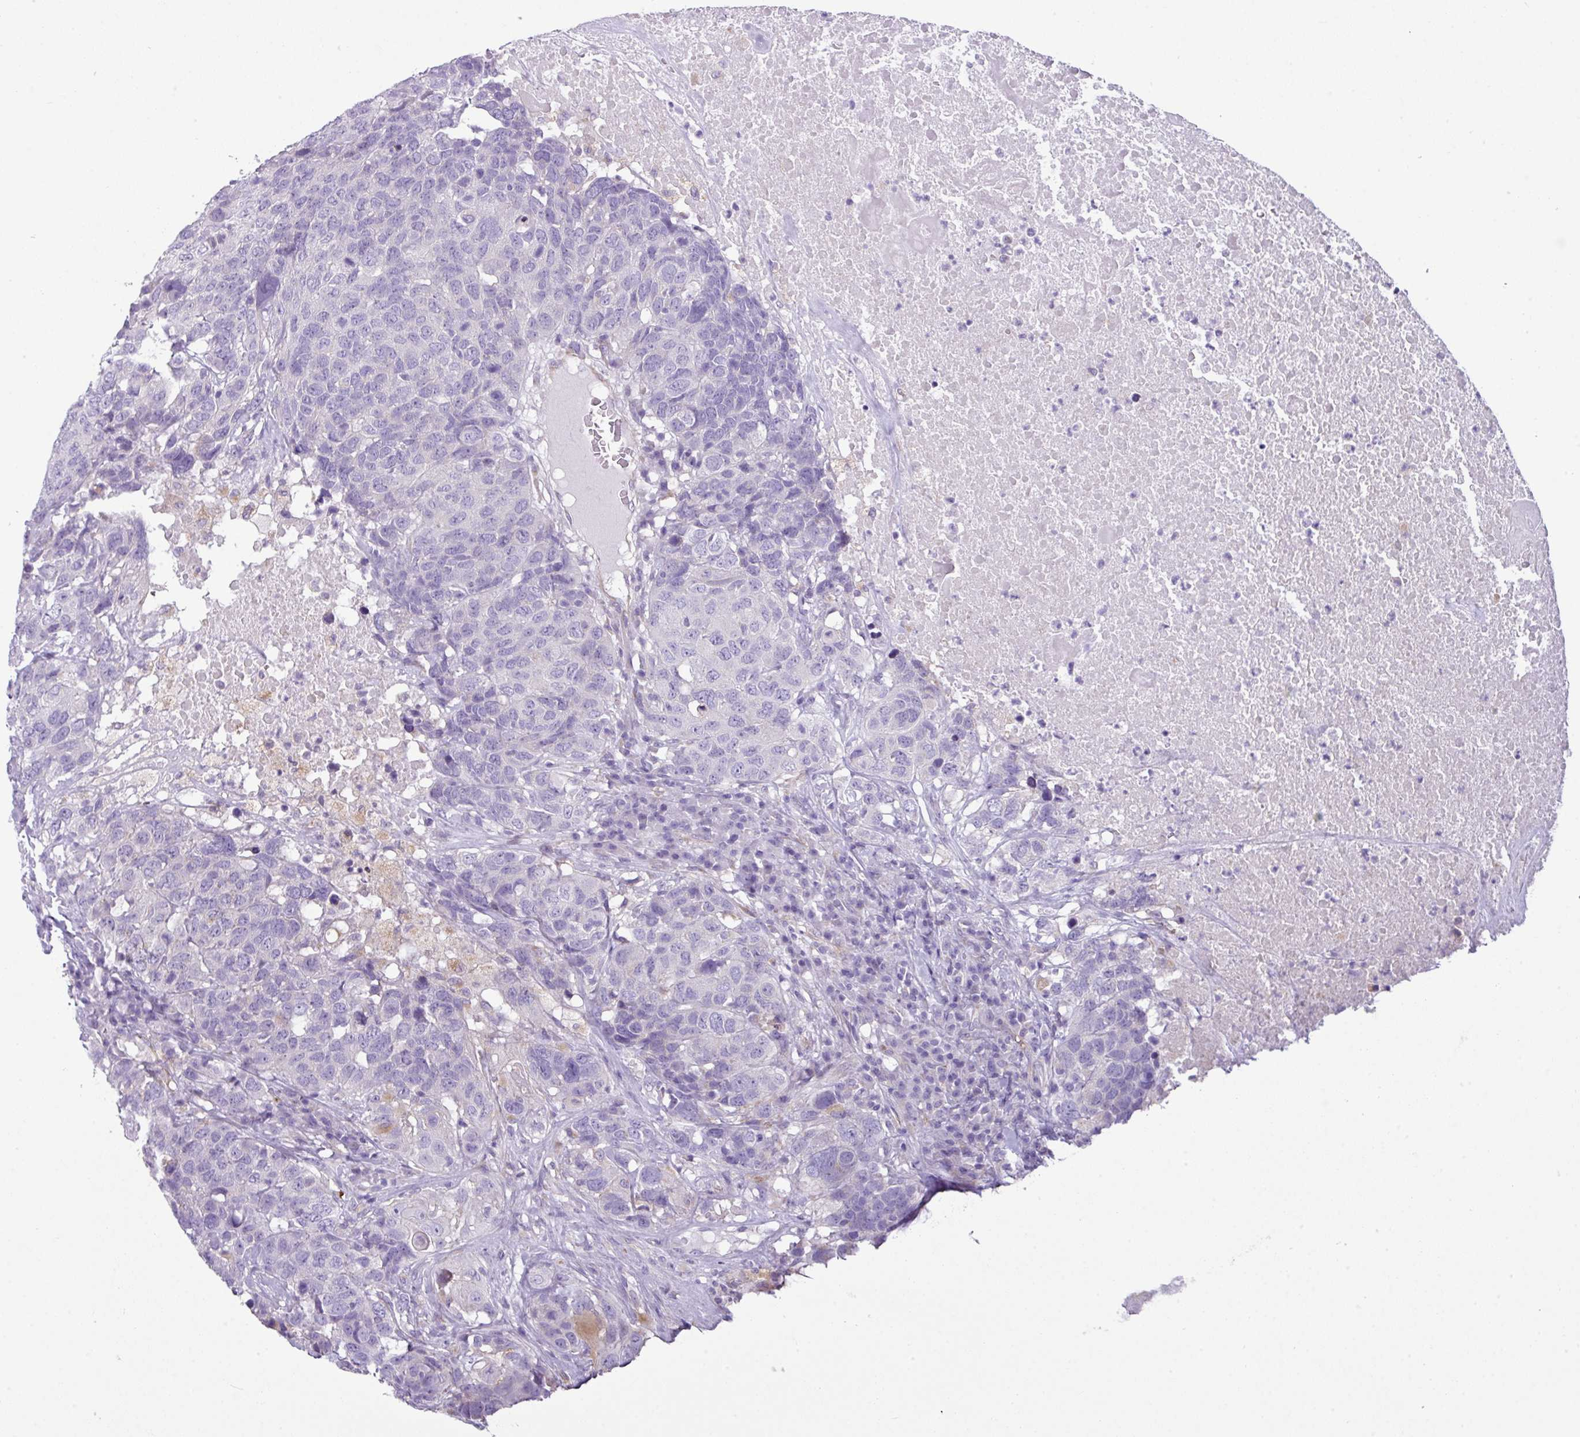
{"staining": {"intensity": "negative", "quantity": "none", "location": "none"}, "tissue": "head and neck cancer", "cell_type": "Tumor cells", "image_type": "cancer", "snomed": [{"axis": "morphology", "description": "Squamous cell carcinoma, NOS"}, {"axis": "topography", "description": "Head-Neck"}], "caption": "DAB immunohistochemical staining of human squamous cell carcinoma (head and neck) reveals no significant expression in tumor cells.", "gene": "ABCC5", "patient": {"sex": "male", "age": 66}}